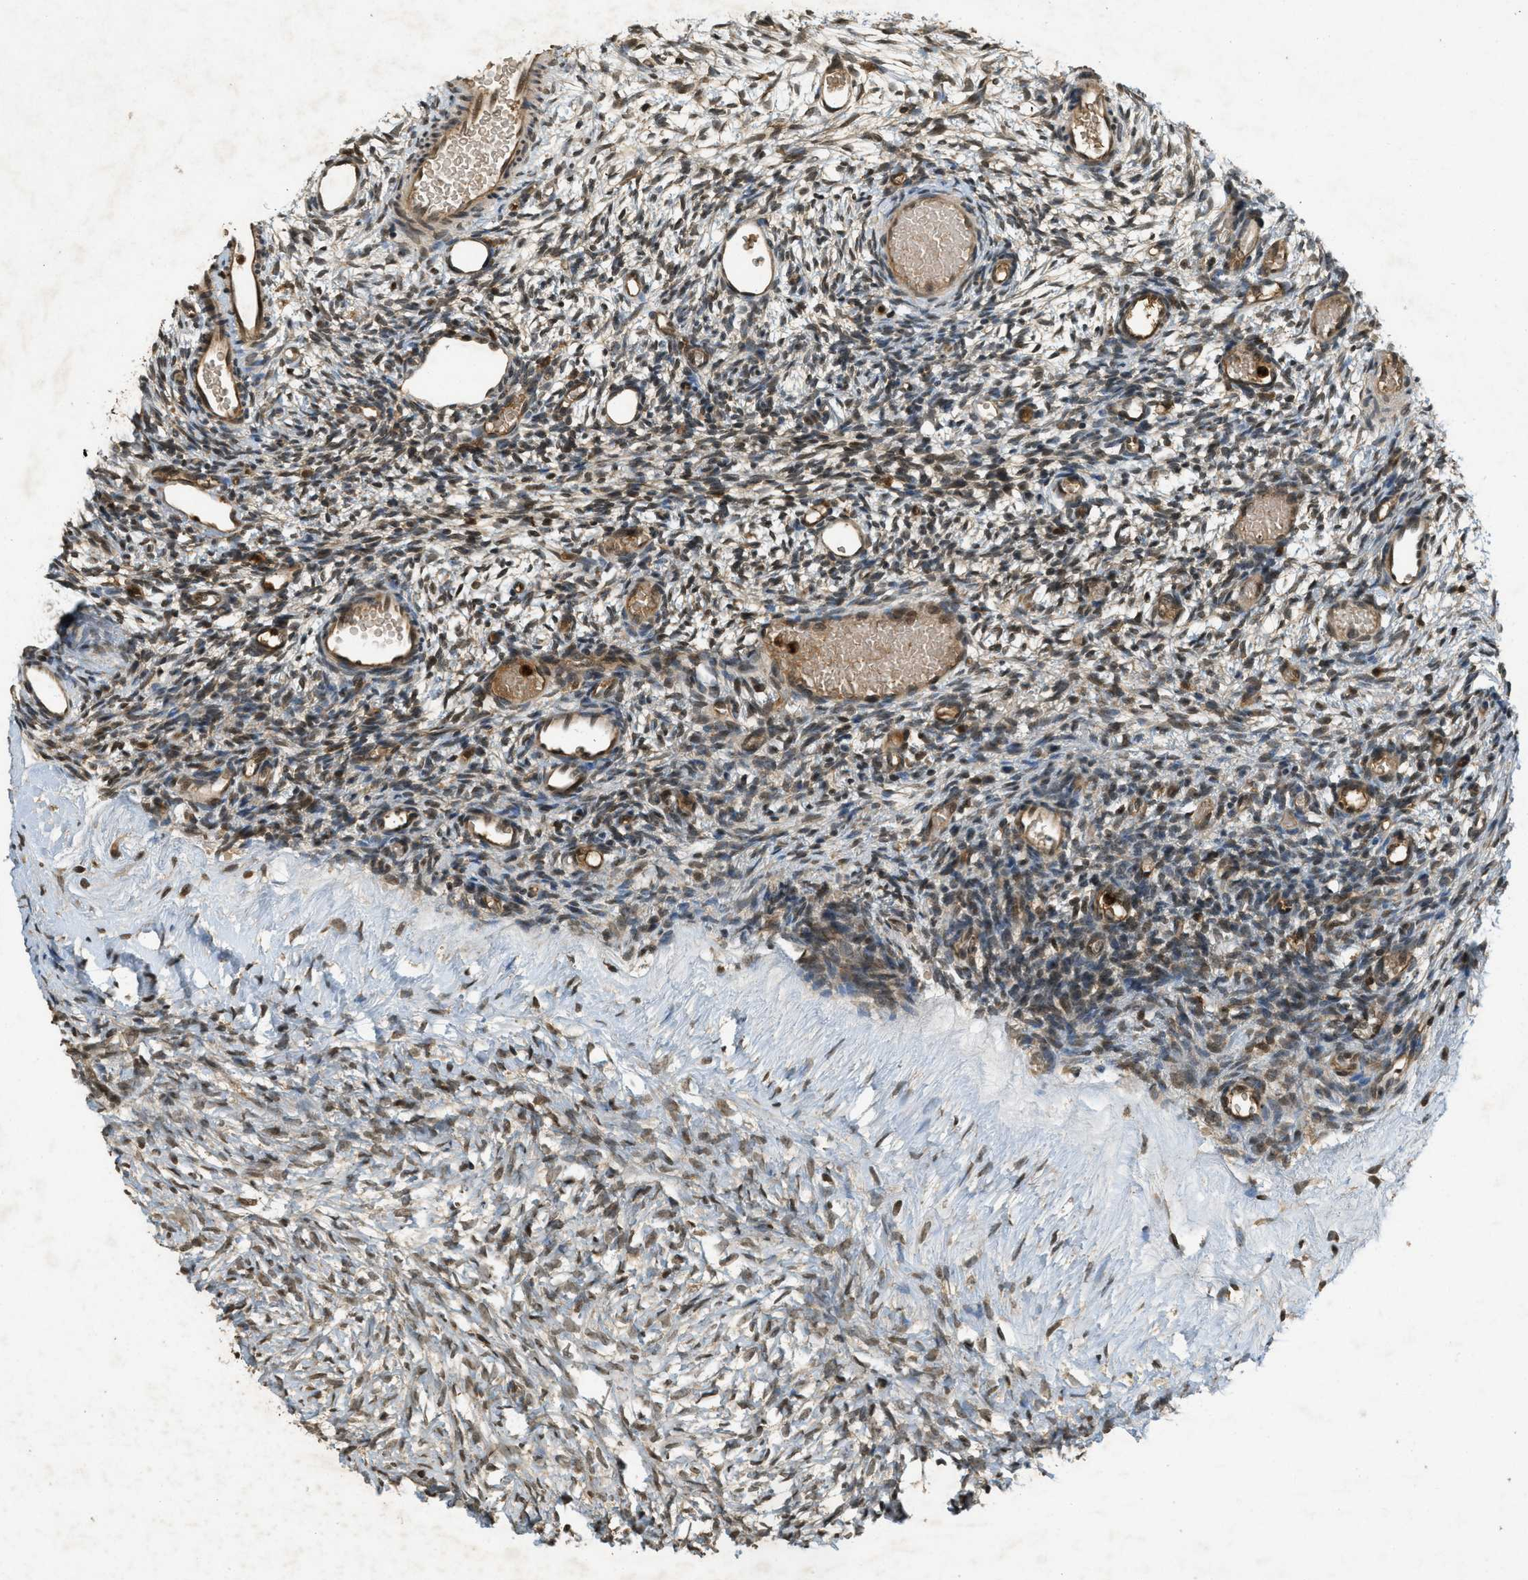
{"staining": {"intensity": "moderate", "quantity": ">75%", "location": "cytoplasmic/membranous"}, "tissue": "ovary", "cell_type": "Ovarian stroma cells", "image_type": "normal", "snomed": [{"axis": "morphology", "description": "Normal tissue, NOS"}, {"axis": "topography", "description": "Ovary"}], "caption": "The photomicrograph demonstrates a brown stain indicating the presence of a protein in the cytoplasmic/membranous of ovarian stroma cells in ovary. (Brightfield microscopy of DAB IHC at high magnification).", "gene": "ATG7", "patient": {"sex": "female", "age": 35}}